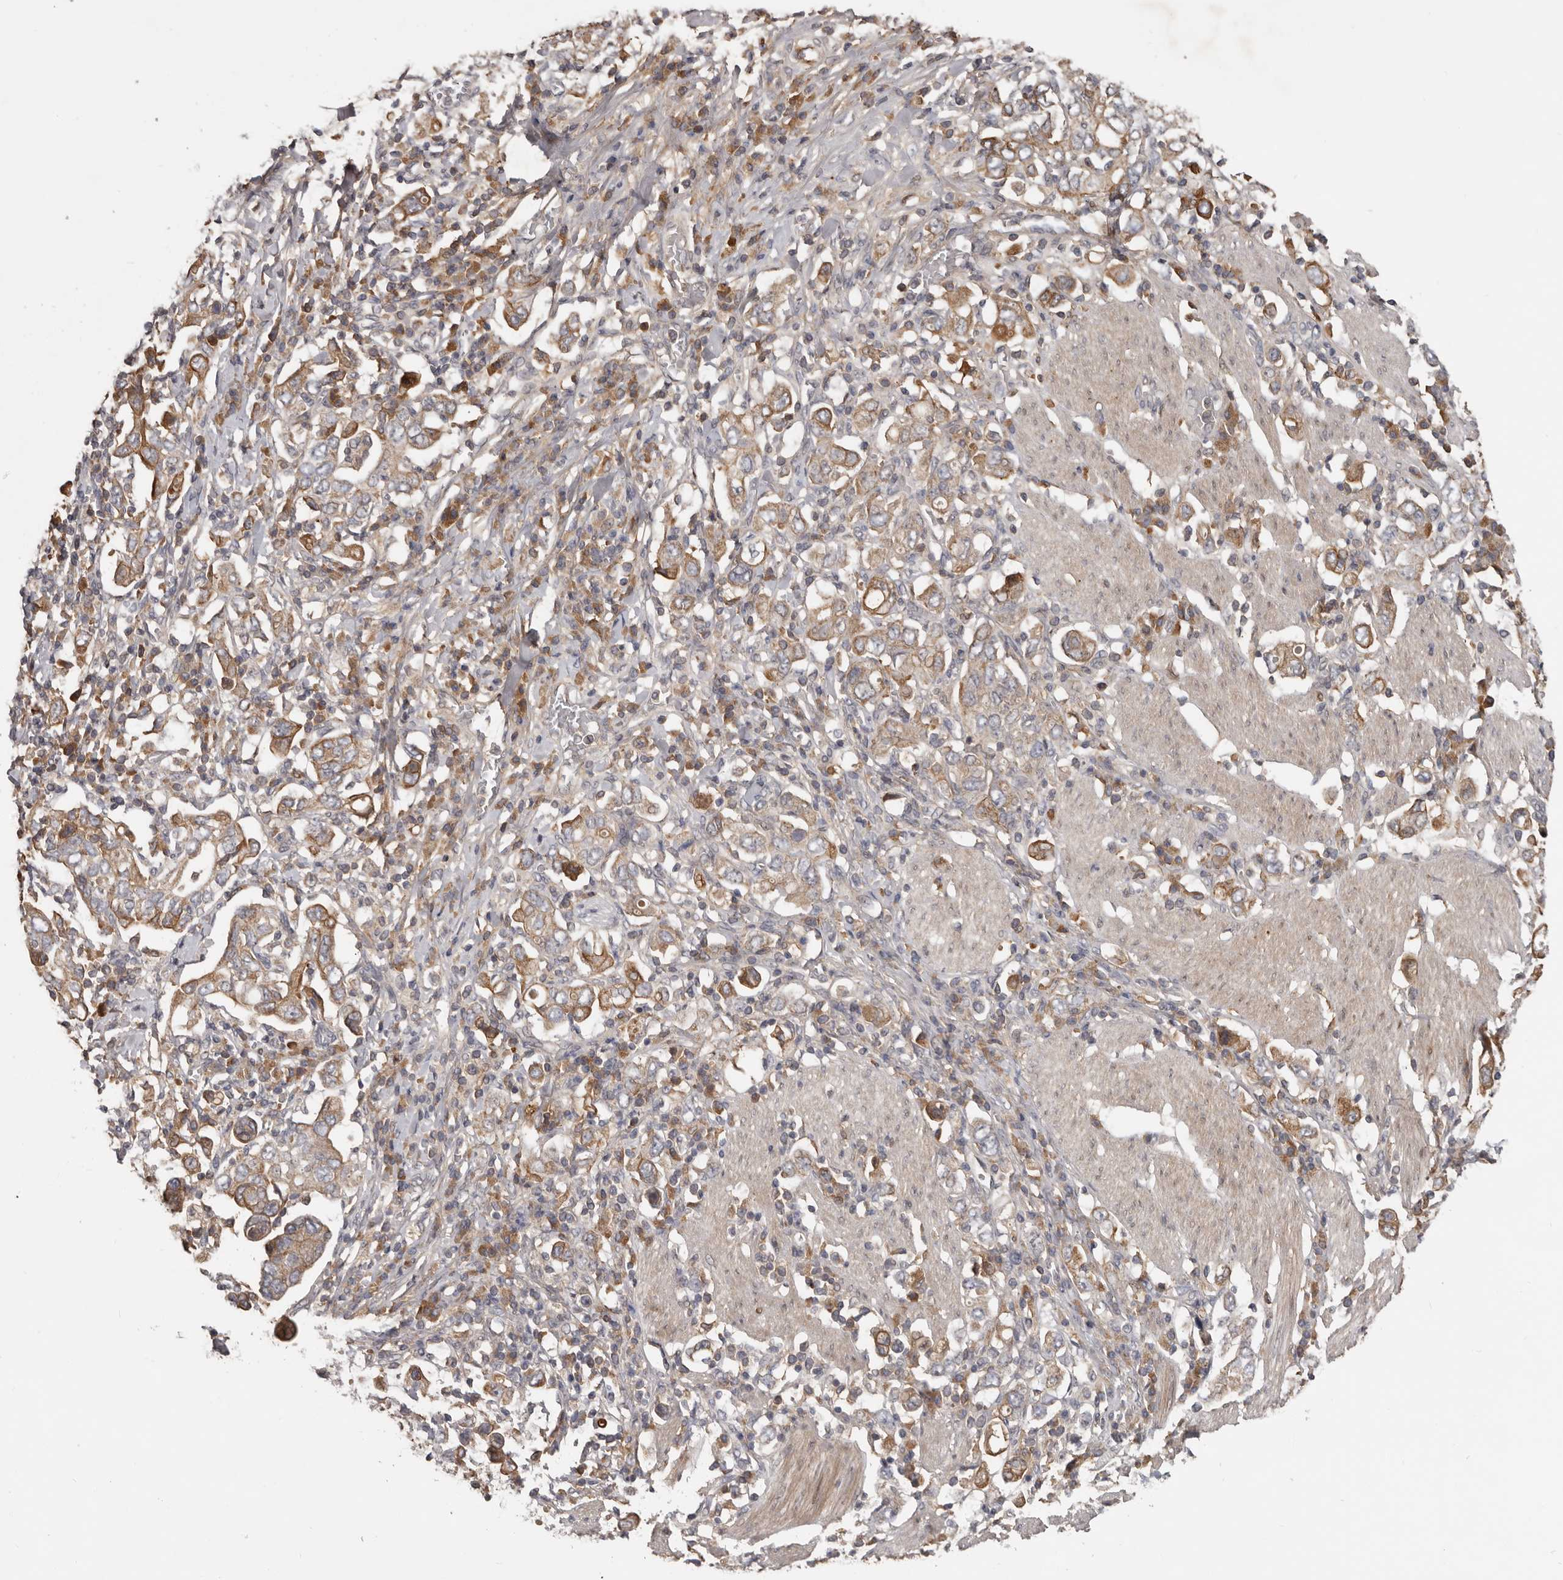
{"staining": {"intensity": "moderate", "quantity": ">75%", "location": "cytoplasmic/membranous"}, "tissue": "stomach cancer", "cell_type": "Tumor cells", "image_type": "cancer", "snomed": [{"axis": "morphology", "description": "Adenocarcinoma, NOS"}, {"axis": "topography", "description": "Stomach, upper"}], "caption": "Stomach cancer (adenocarcinoma) stained for a protein shows moderate cytoplasmic/membranous positivity in tumor cells.", "gene": "NMUR1", "patient": {"sex": "male", "age": 62}}